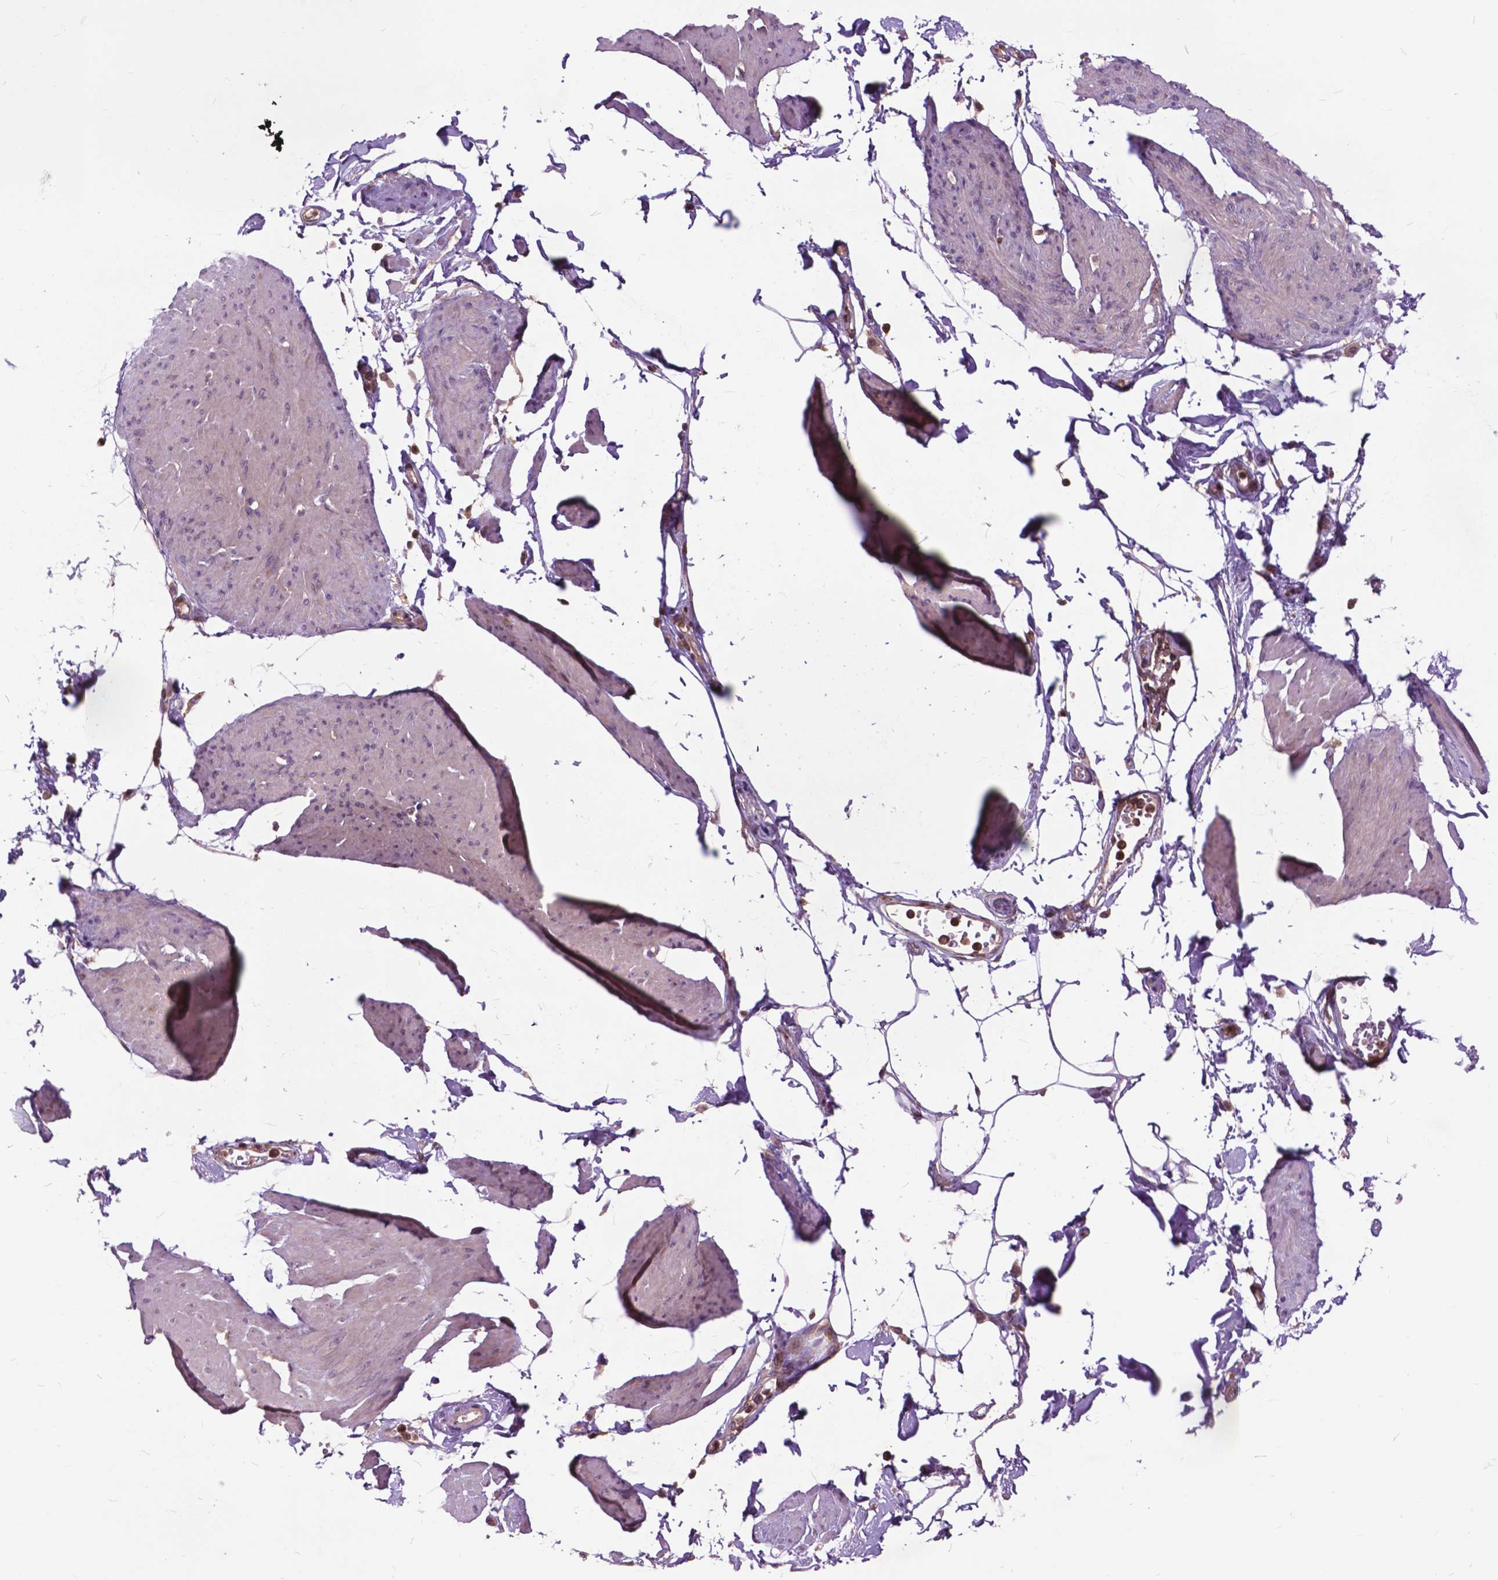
{"staining": {"intensity": "weak", "quantity": "25%-75%", "location": "cytoplasmic/membranous"}, "tissue": "smooth muscle", "cell_type": "Smooth muscle cells", "image_type": "normal", "snomed": [{"axis": "morphology", "description": "Normal tissue, NOS"}, {"axis": "topography", "description": "Adipose tissue"}, {"axis": "topography", "description": "Smooth muscle"}, {"axis": "topography", "description": "Peripheral nerve tissue"}], "caption": "DAB immunohistochemical staining of normal human smooth muscle exhibits weak cytoplasmic/membranous protein expression in about 25%-75% of smooth muscle cells.", "gene": "ARAF", "patient": {"sex": "male", "age": 83}}